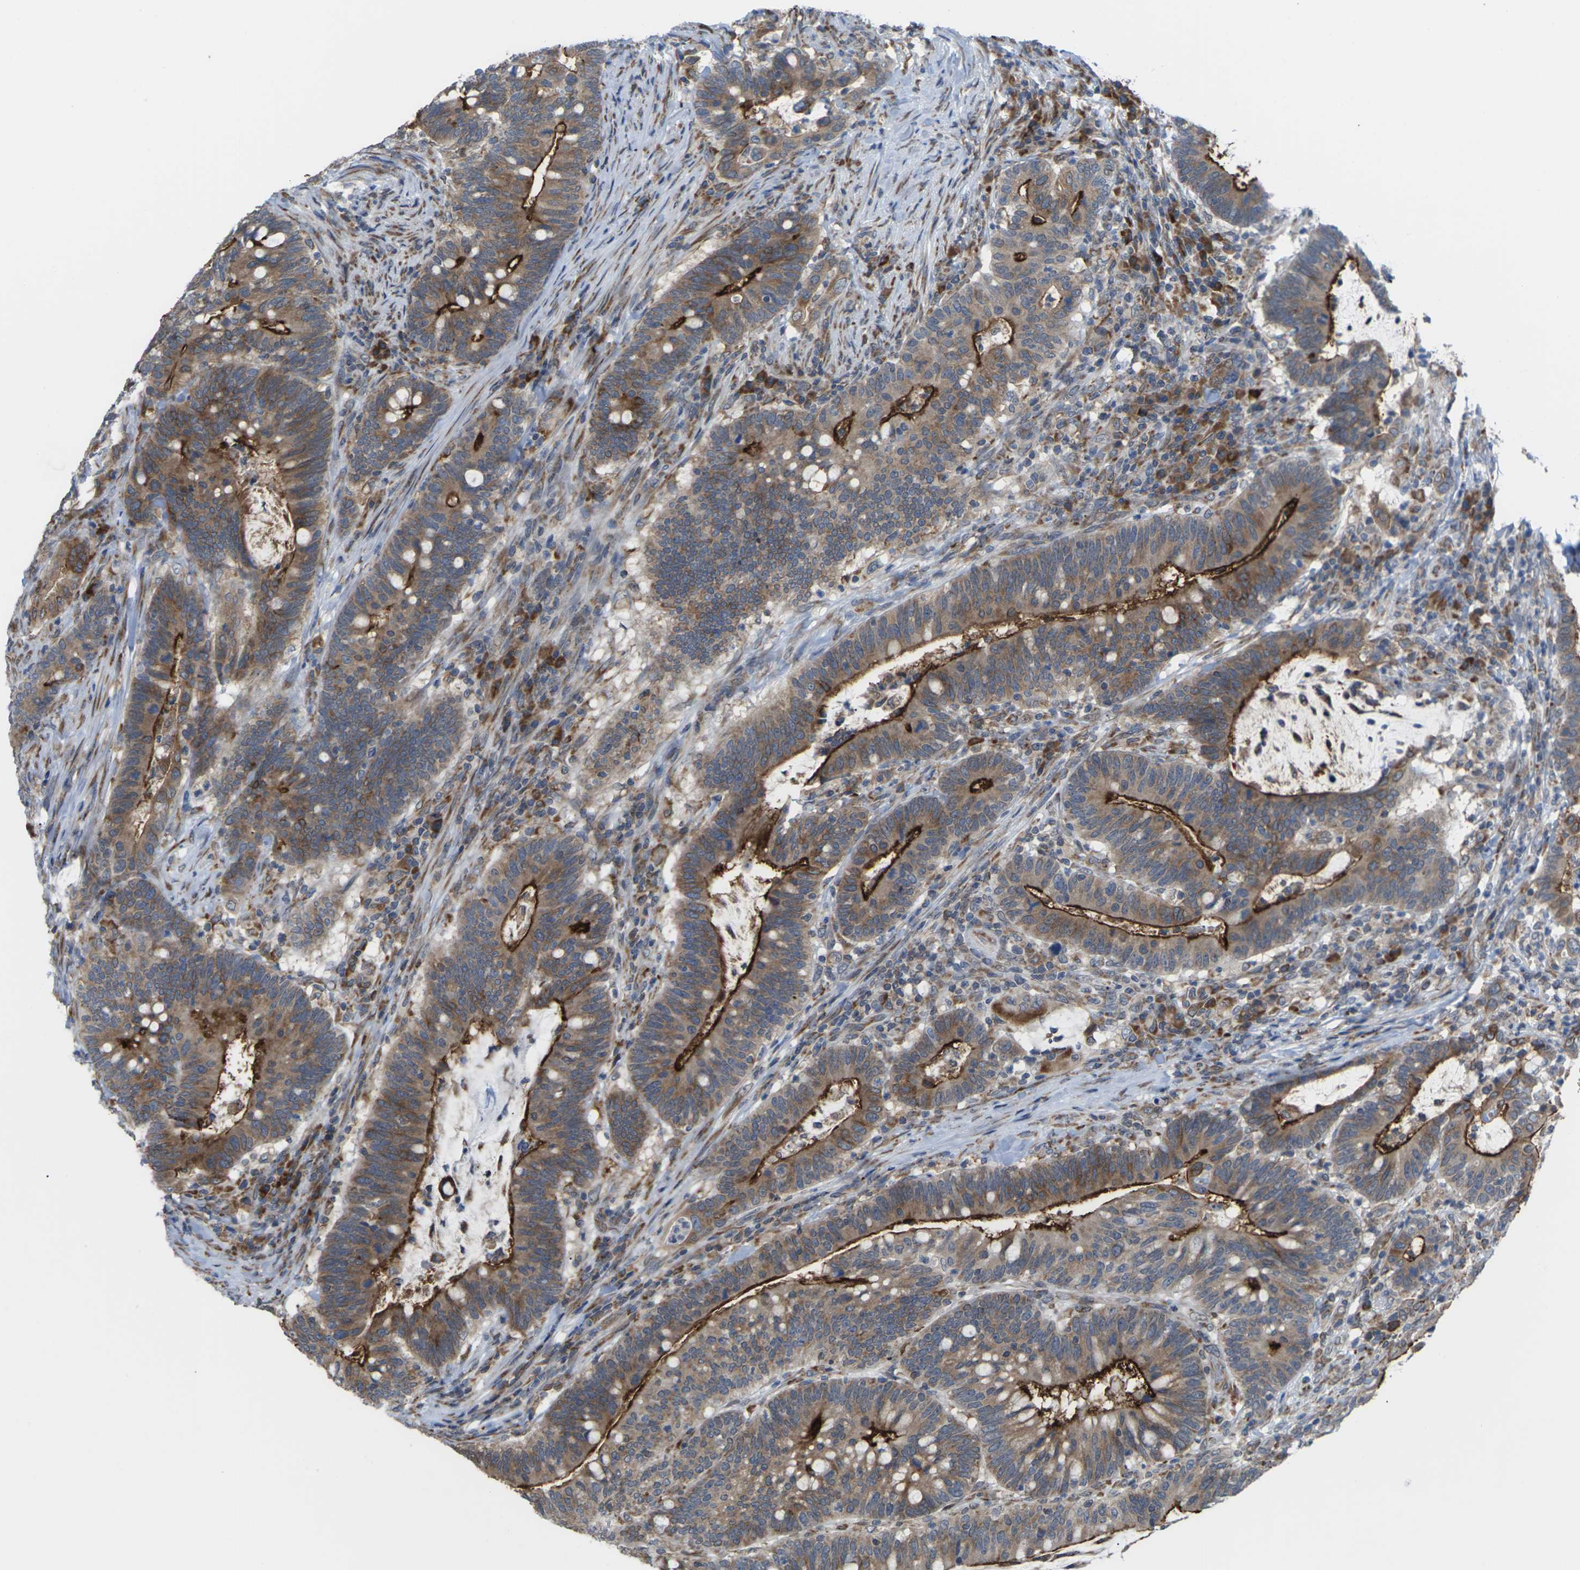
{"staining": {"intensity": "strong", "quantity": ">75%", "location": "cytoplasmic/membranous"}, "tissue": "colorectal cancer", "cell_type": "Tumor cells", "image_type": "cancer", "snomed": [{"axis": "morphology", "description": "Normal tissue, NOS"}, {"axis": "morphology", "description": "Adenocarcinoma, NOS"}, {"axis": "topography", "description": "Colon"}], "caption": "Immunohistochemical staining of colorectal cancer demonstrates strong cytoplasmic/membranous protein staining in about >75% of tumor cells. The staining is performed using DAB (3,3'-diaminobenzidine) brown chromogen to label protein expression. The nuclei are counter-stained blue using hematoxylin.", "gene": "PDZK1IP1", "patient": {"sex": "female", "age": 66}}